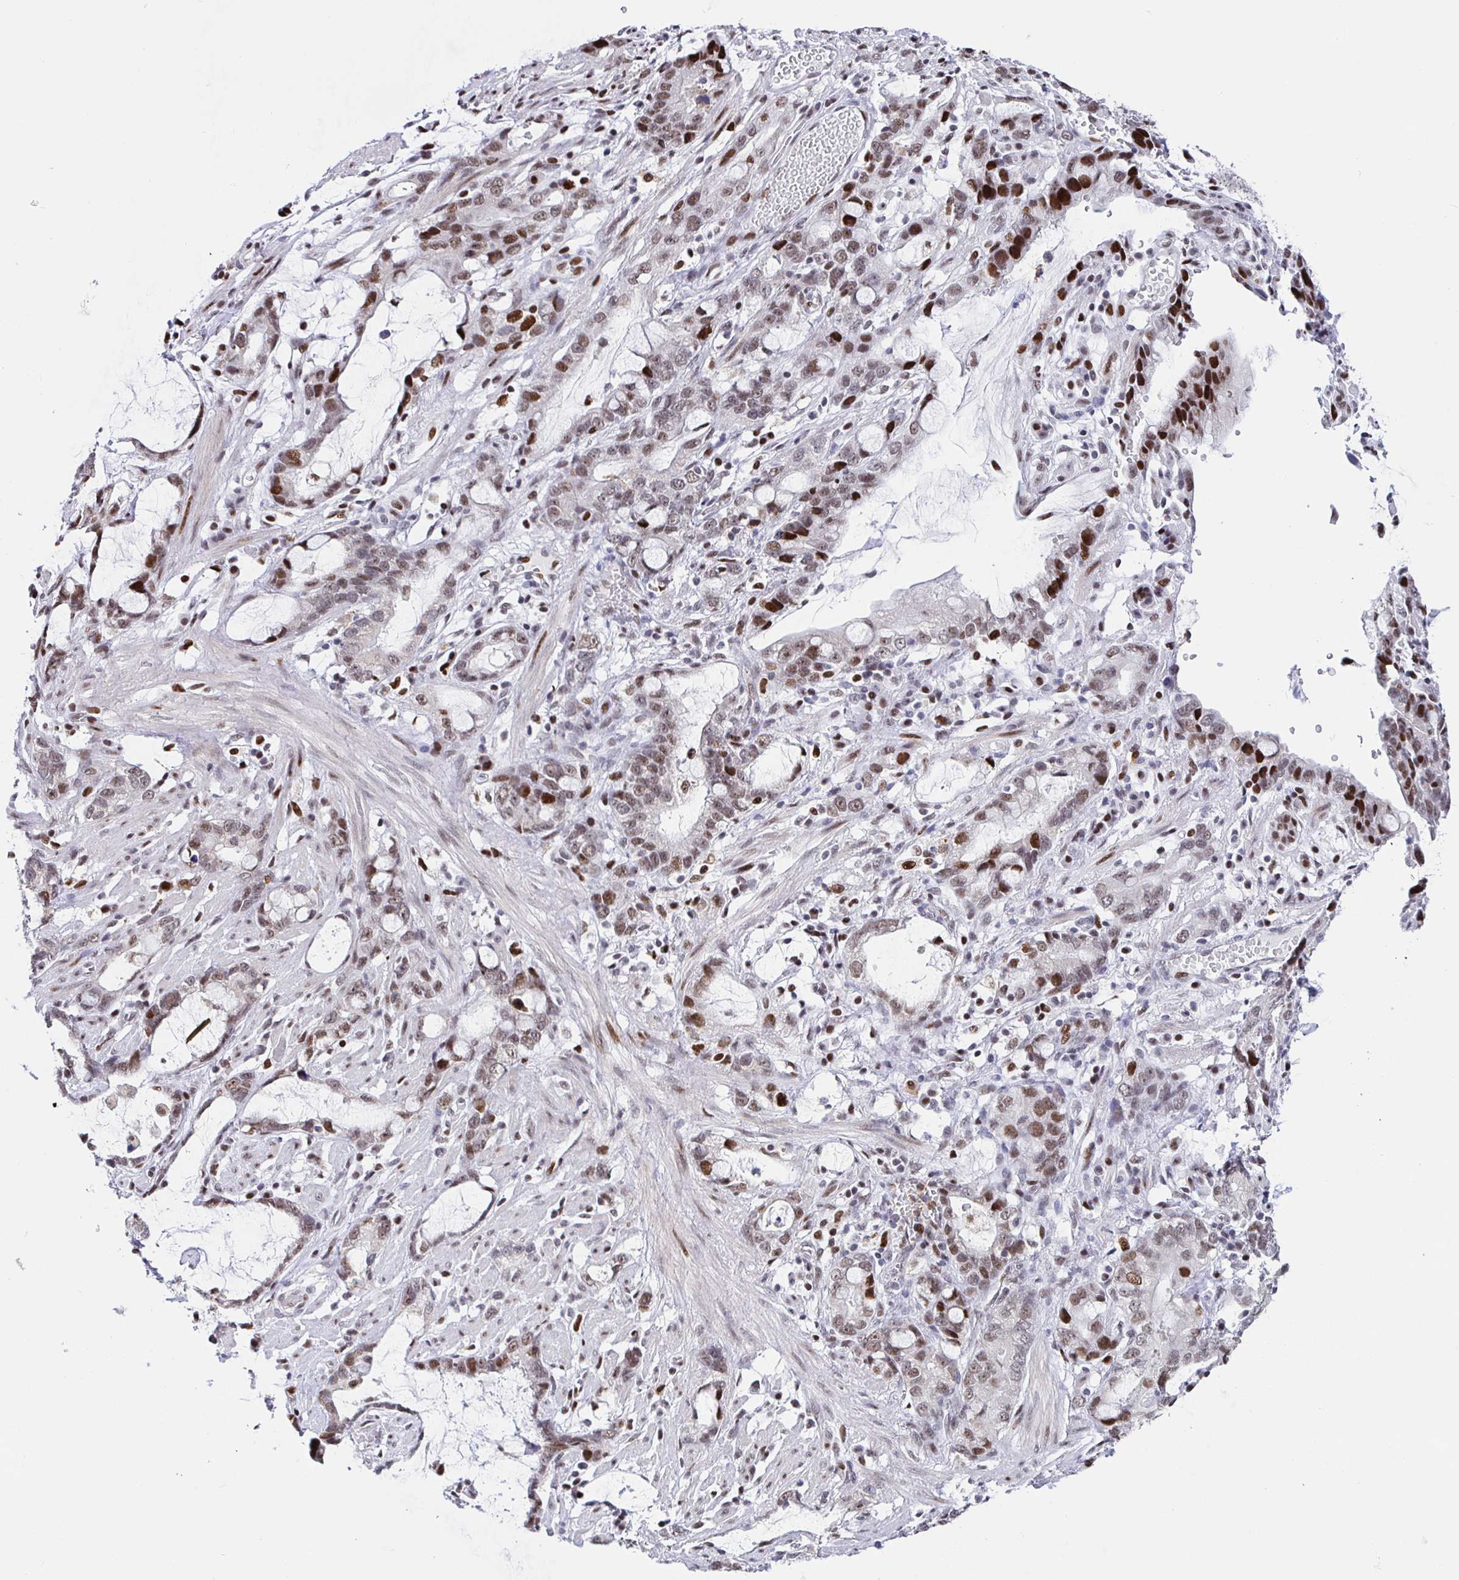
{"staining": {"intensity": "moderate", "quantity": ">75%", "location": "nuclear"}, "tissue": "stomach cancer", "cell_type": "Tumor cells", "image_type": "cancer", "snomed": [{"axis": "morphology", "description": "Adenocarcinoma, NOS"}, {"axis": "topography", "description": "Stomach"}], "caption": "A high-resolution histopathology image shows IHC staining of stomach cancer, which shows moderate nuclear positivity in about >75% of tumor cells. The protein of interest is shown in brown color, while the nuclei are stained blue.", "gene": "SETD5", "patient": {"sex": "male", "age": 55}}